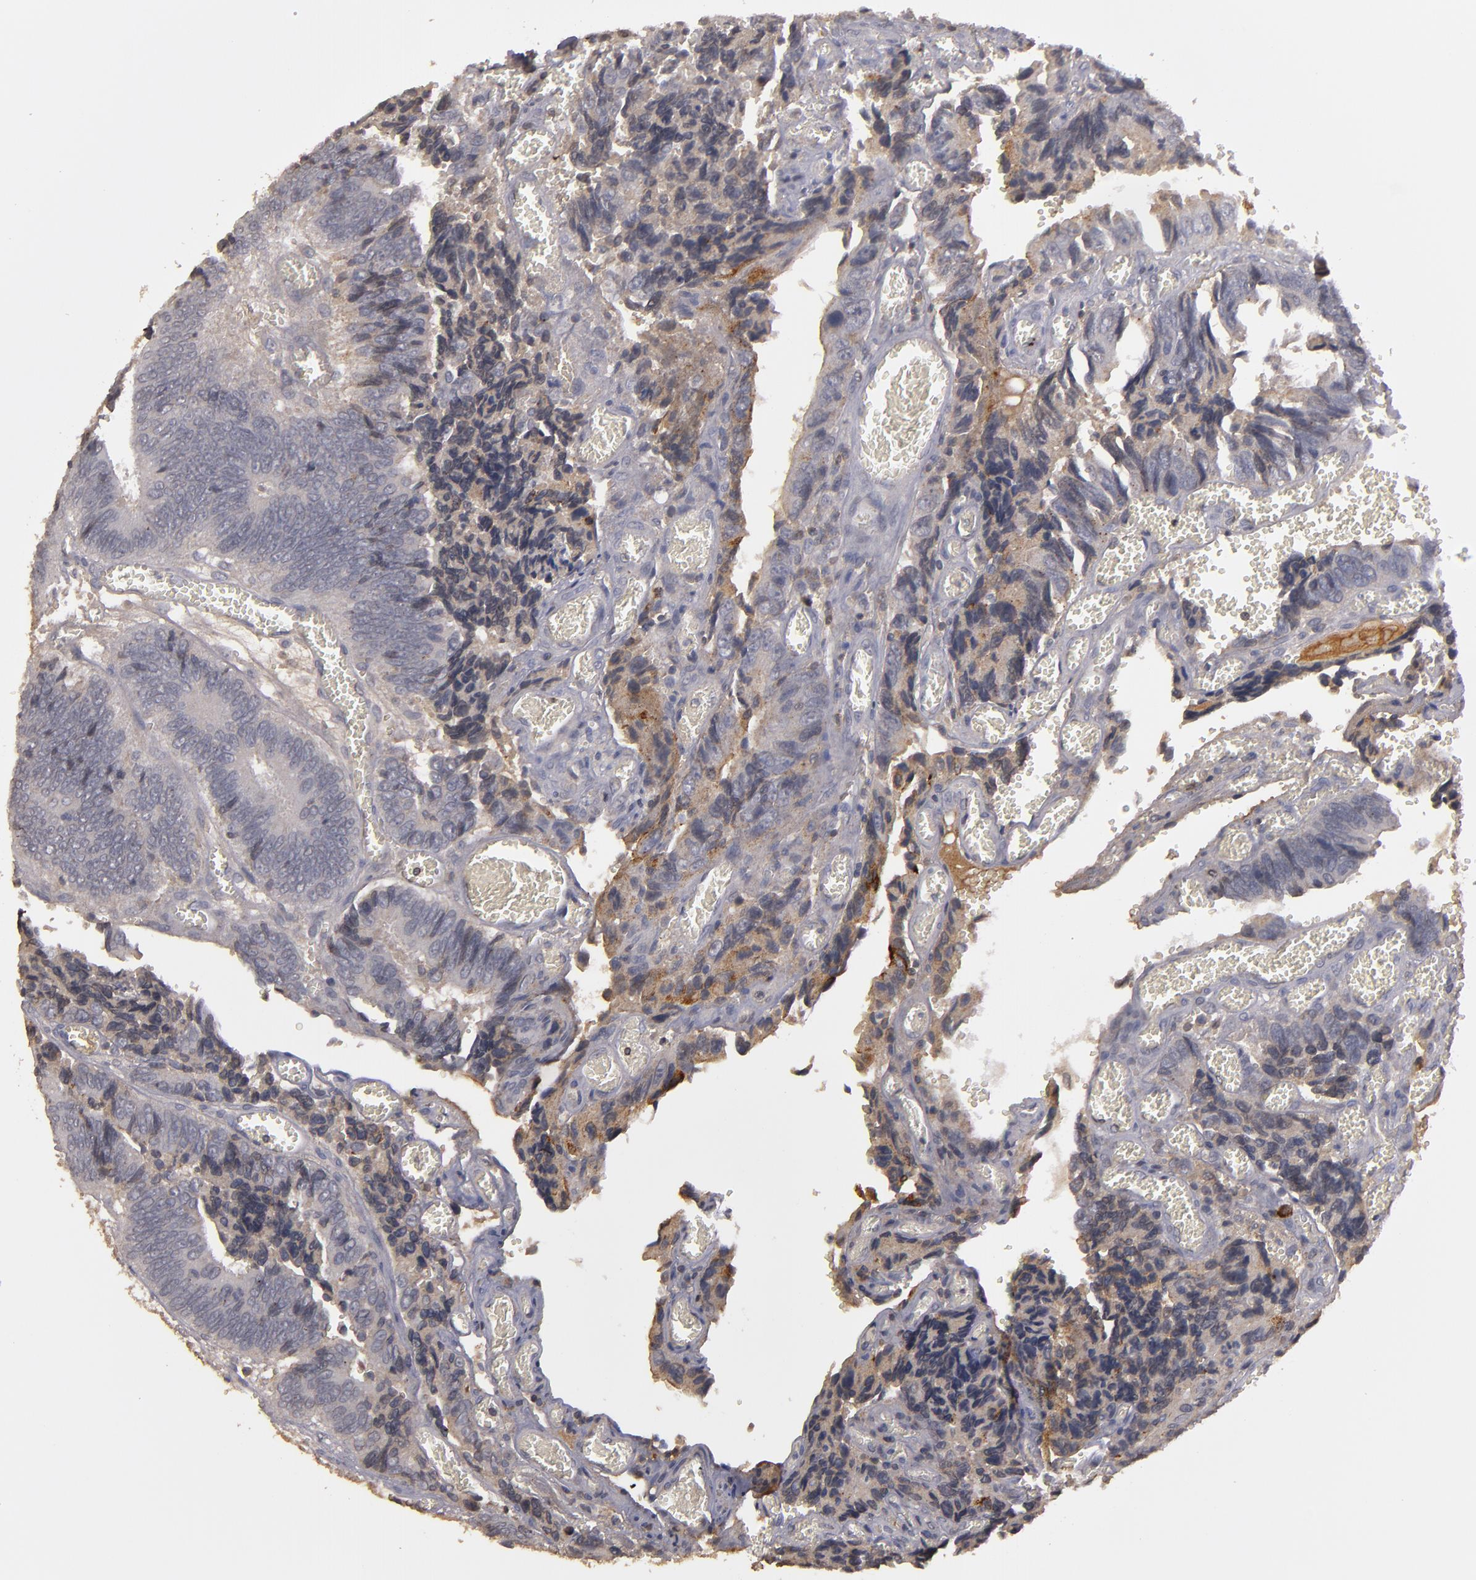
{"staining": {"intensity": "negative", "quantity": "none", "location": "none"}, "tissue": "colorectal cancer", "cell_type": "Tumor cells", "image_type": "cancer", "snomed": [{"axis": "morphology", "description": "Adenocarcinoma, NOS"}, {"axis": "topography", "description": "Colon"}], "caption": "Immunohistochemistry micrograph of neoplastic tissue: human colorectal cancer (adenocarcinoma) stained with DAB (3,3'-diaminobenzidine) shows no significant protein positivity in tumor cells. (Stains: DAB immunohistochemistry with hematoxylin counter stain, Microscopy: brightfield microscopy at high magnification).", "gene": "MBL2", "patient": {"sex": "male", "age": 72}}